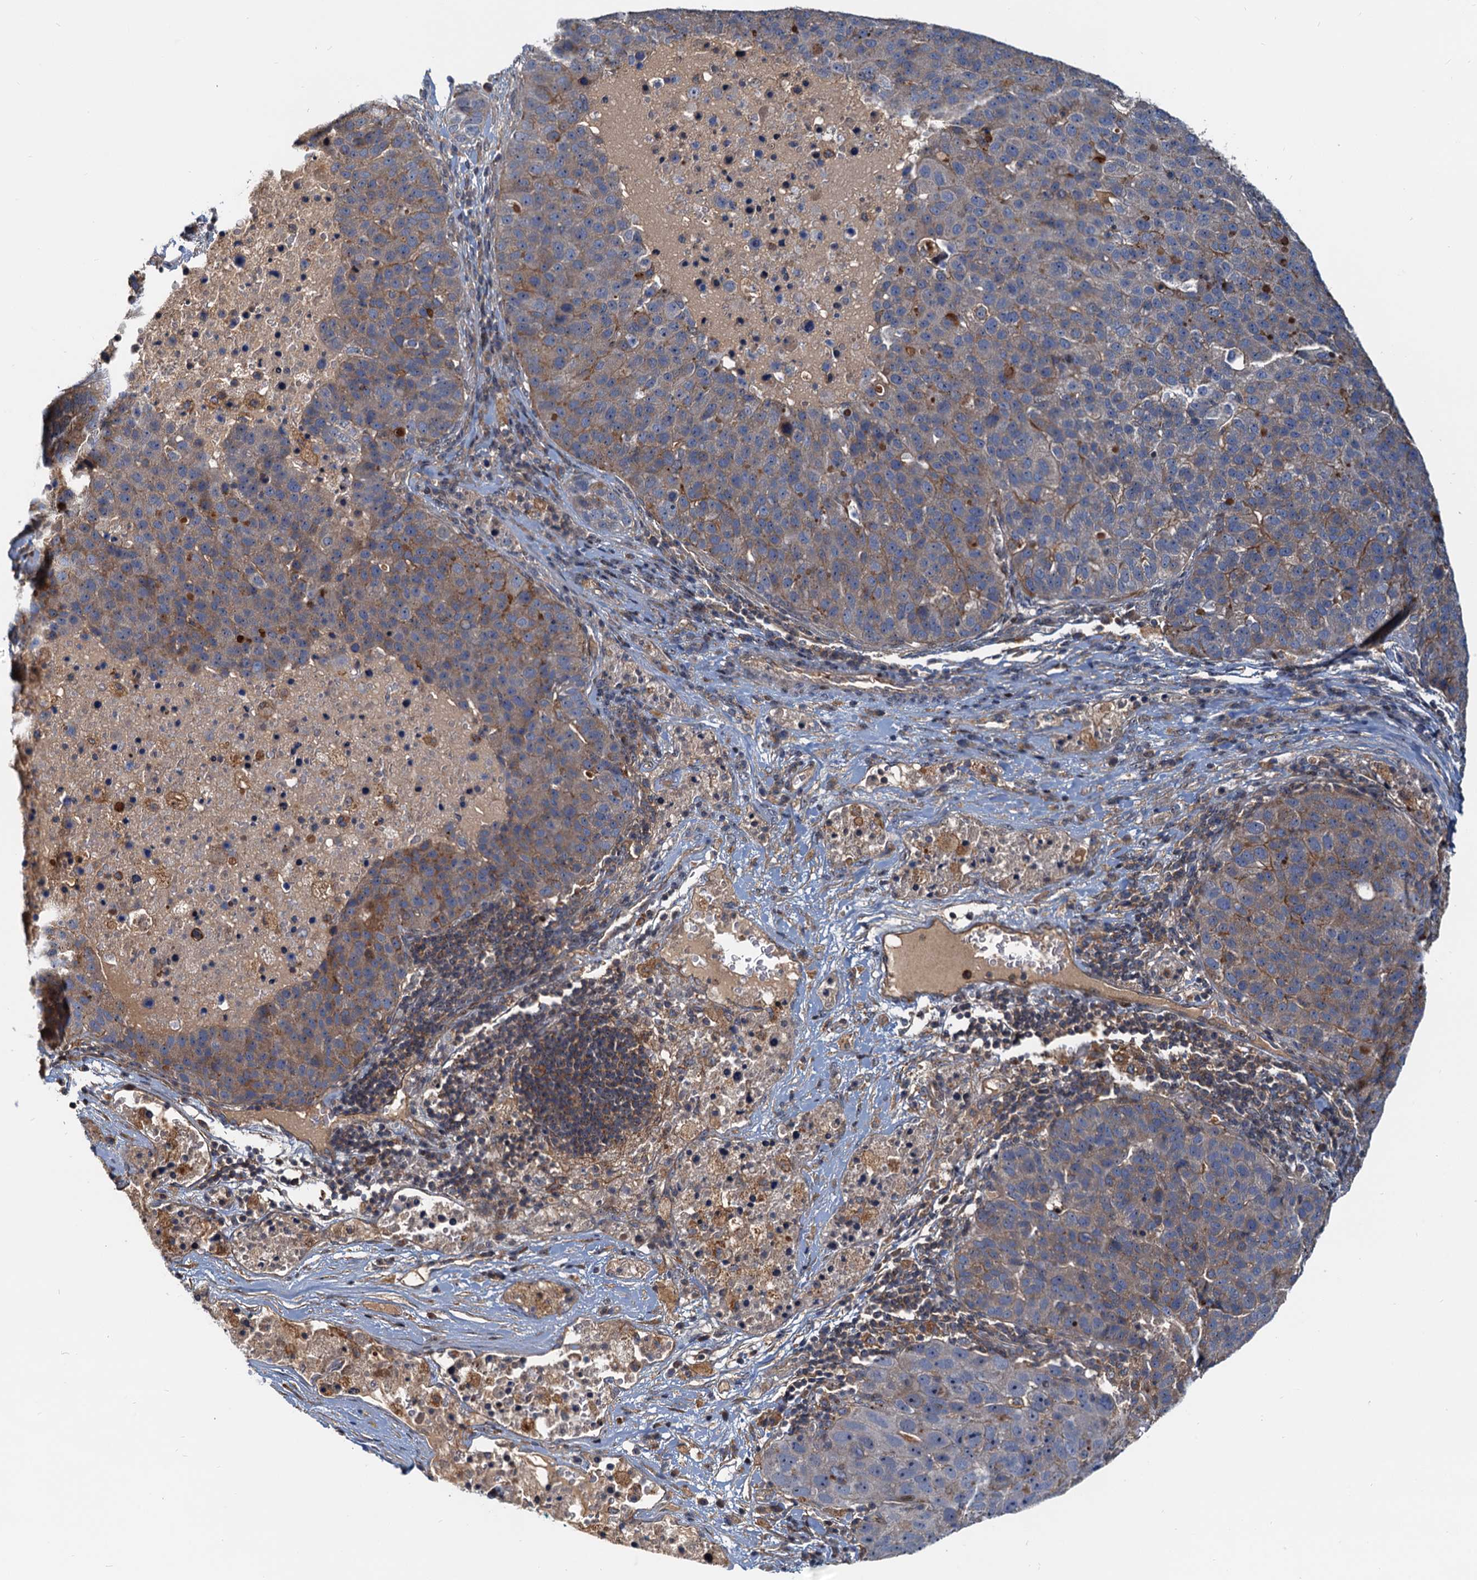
{"staining": {"intensity": "weak", "quantity": "<25%", "location": "cytoplasmic/membranous"}, "tissue": "pancreatic cancer", "cell_type": "Tumor cells", "image_type": "cancer", "snomed": [{"axis": "morphology", "description": "Adenocarcinoma, NOS"}, {"axis": "topography", "description": "Pancreas"}], "caption": "High magnification brightfield microscopy of pancreatic cancer (adenocarcinoma) stained with DAB (3,3'-diaminobenzidine) (brown) and counterstained with hematoxylin (blue): tumor cells show no significant staining.", "gene": "TOLLIP", "patient": {"sex": "female", "age": 61}}